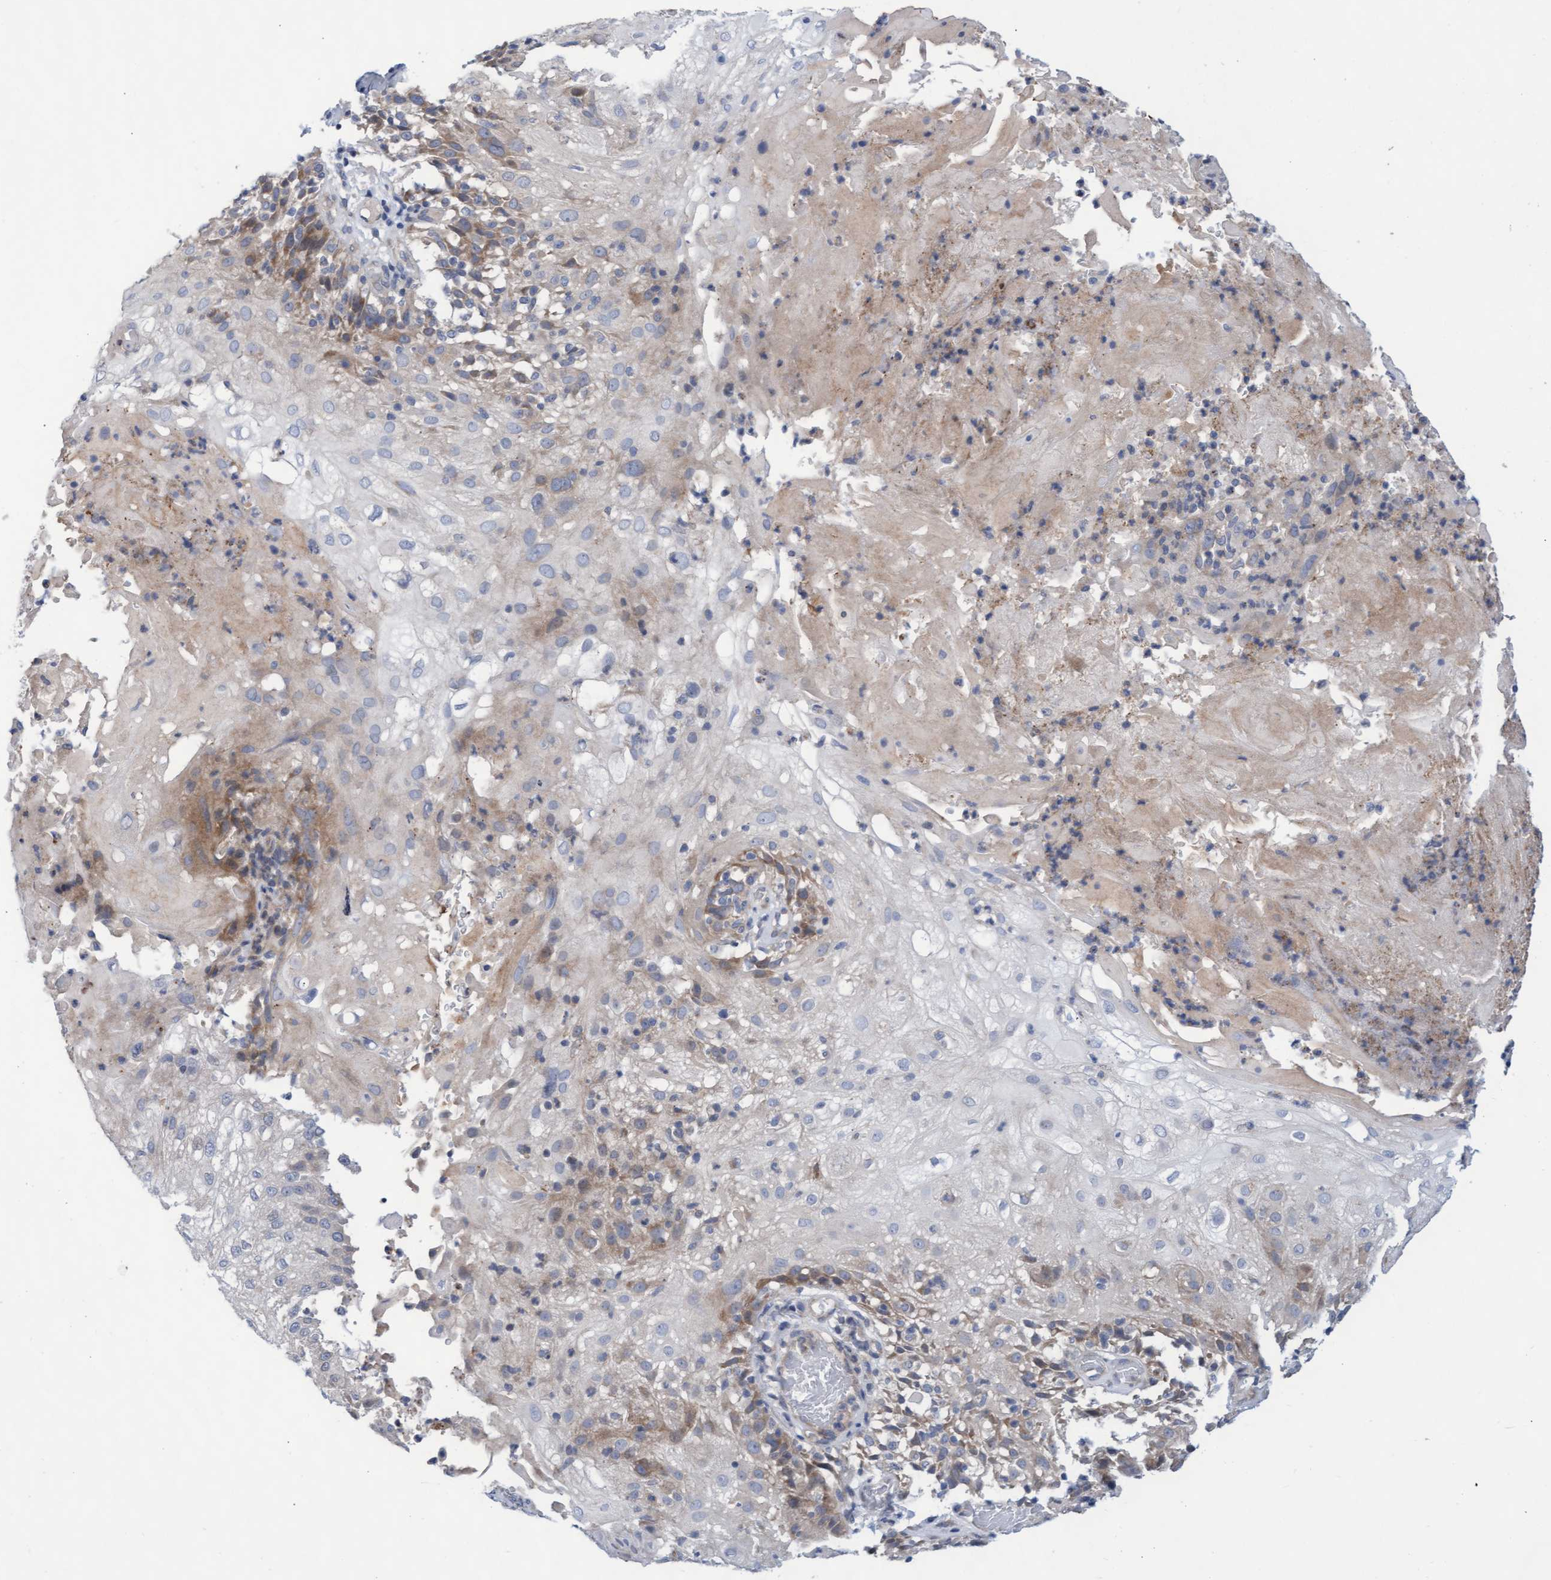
{"staining": {"intensity": "moderate", "quantity": "<25%", "location": "cytoplasmic/membranous"}, "tissue": "skin cancer", "cell_type": "Tumor cells", "image_type": "cancer", "snomed": [{"axis": "morphology", "description": "Normal tissue, NOS"}, {"axis": "morphology", "description": "Squamous cell carcinoma, NOS"}, {"axis": "topography", "description": "Skin"}], "caption": "Protein staining demonstrates moderate cytoplasmic/membranous staining in approximately <25% of tumor cells in skin cancer (squamous cell carcinoma).", "gene": "ABCF2", "patient": {"sex": "female", "age": 83}}